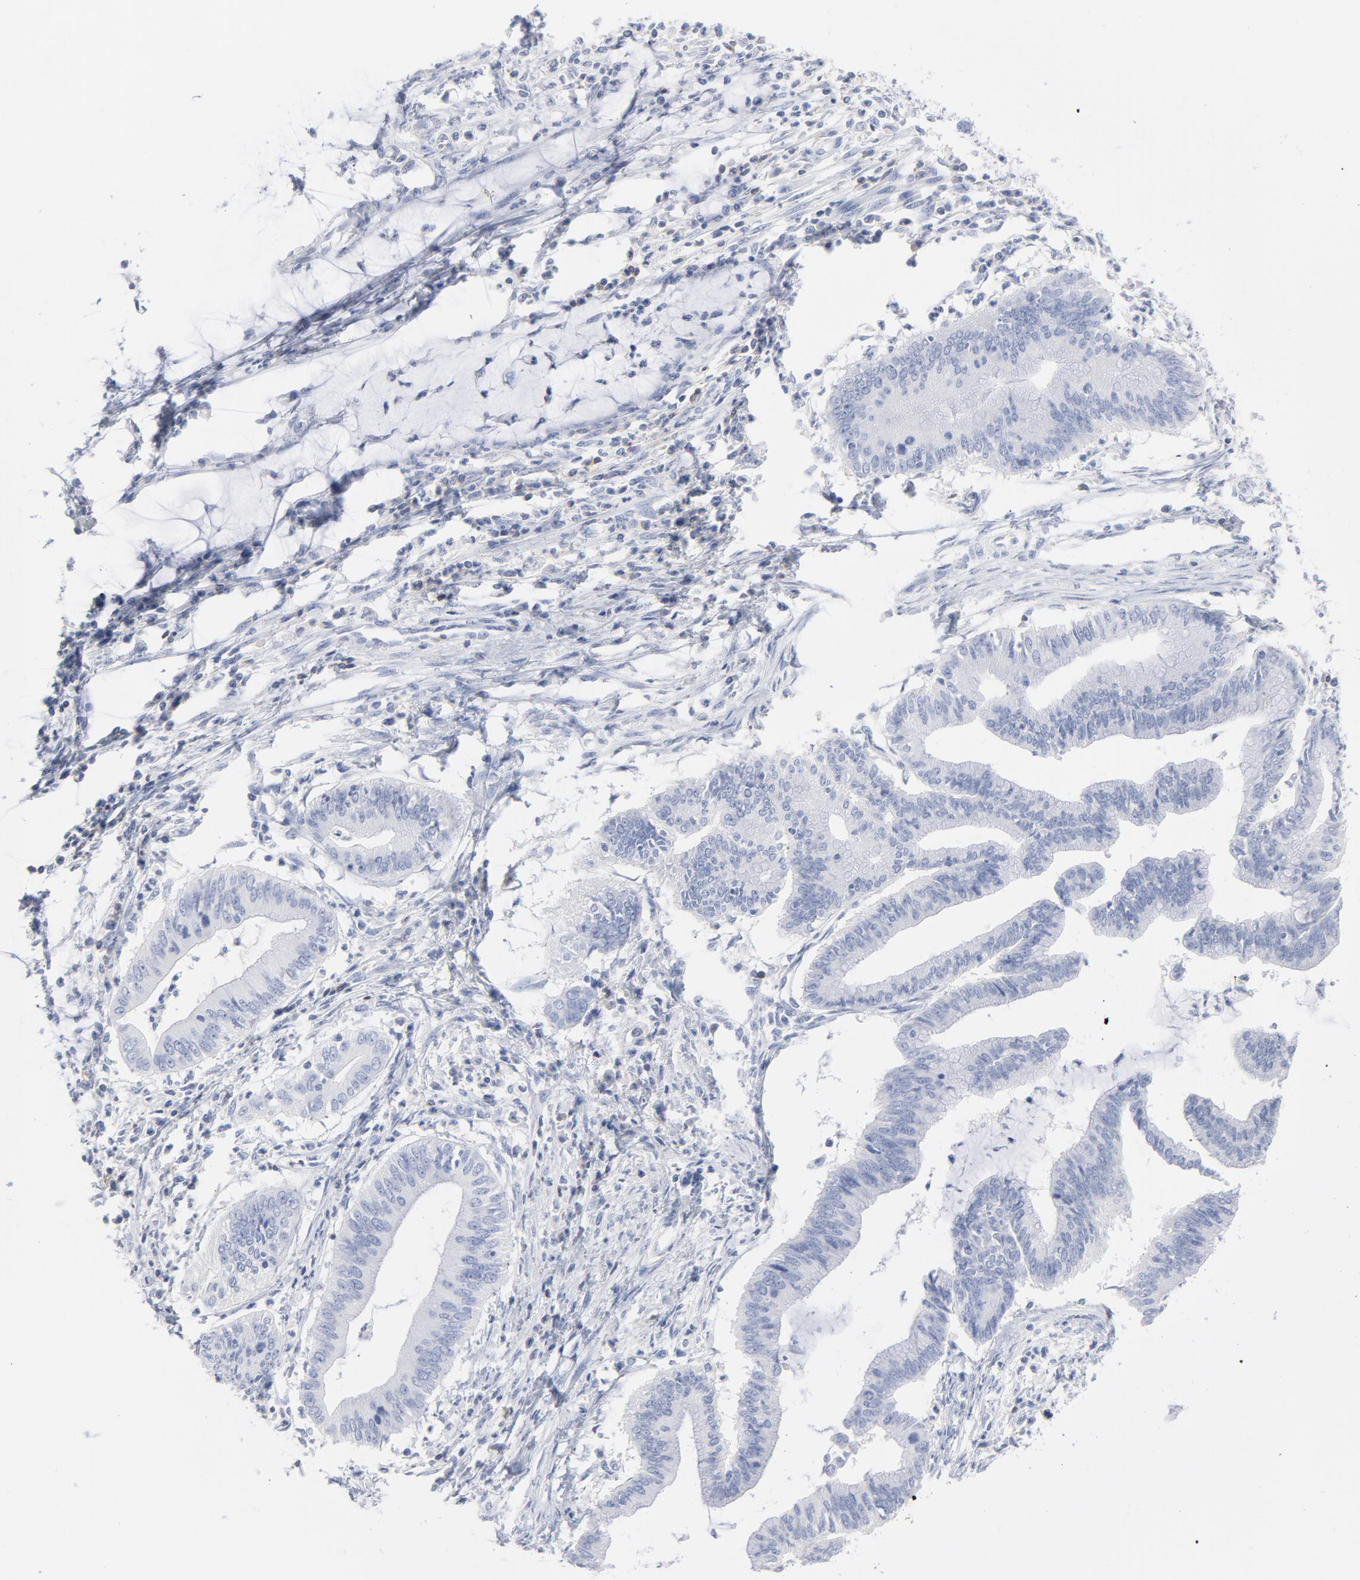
{"staining": {"intensity": "negative", "quantity": "none", "location": "none"}, "tissue": "cervical cancer", "cell_type": "Tumor cells", "image_type": "cancer", "snomed": [{"axis": "morphology", "description": "Adenocarcinoma, NOS"}, {"axis": "topography", "description": "Cervix"}], "caption": "Tumor cells are negative for brown protein staining in cervical cancer.", "gene": "P2RY8", "patient": {"sex": "female", "age": 36}}